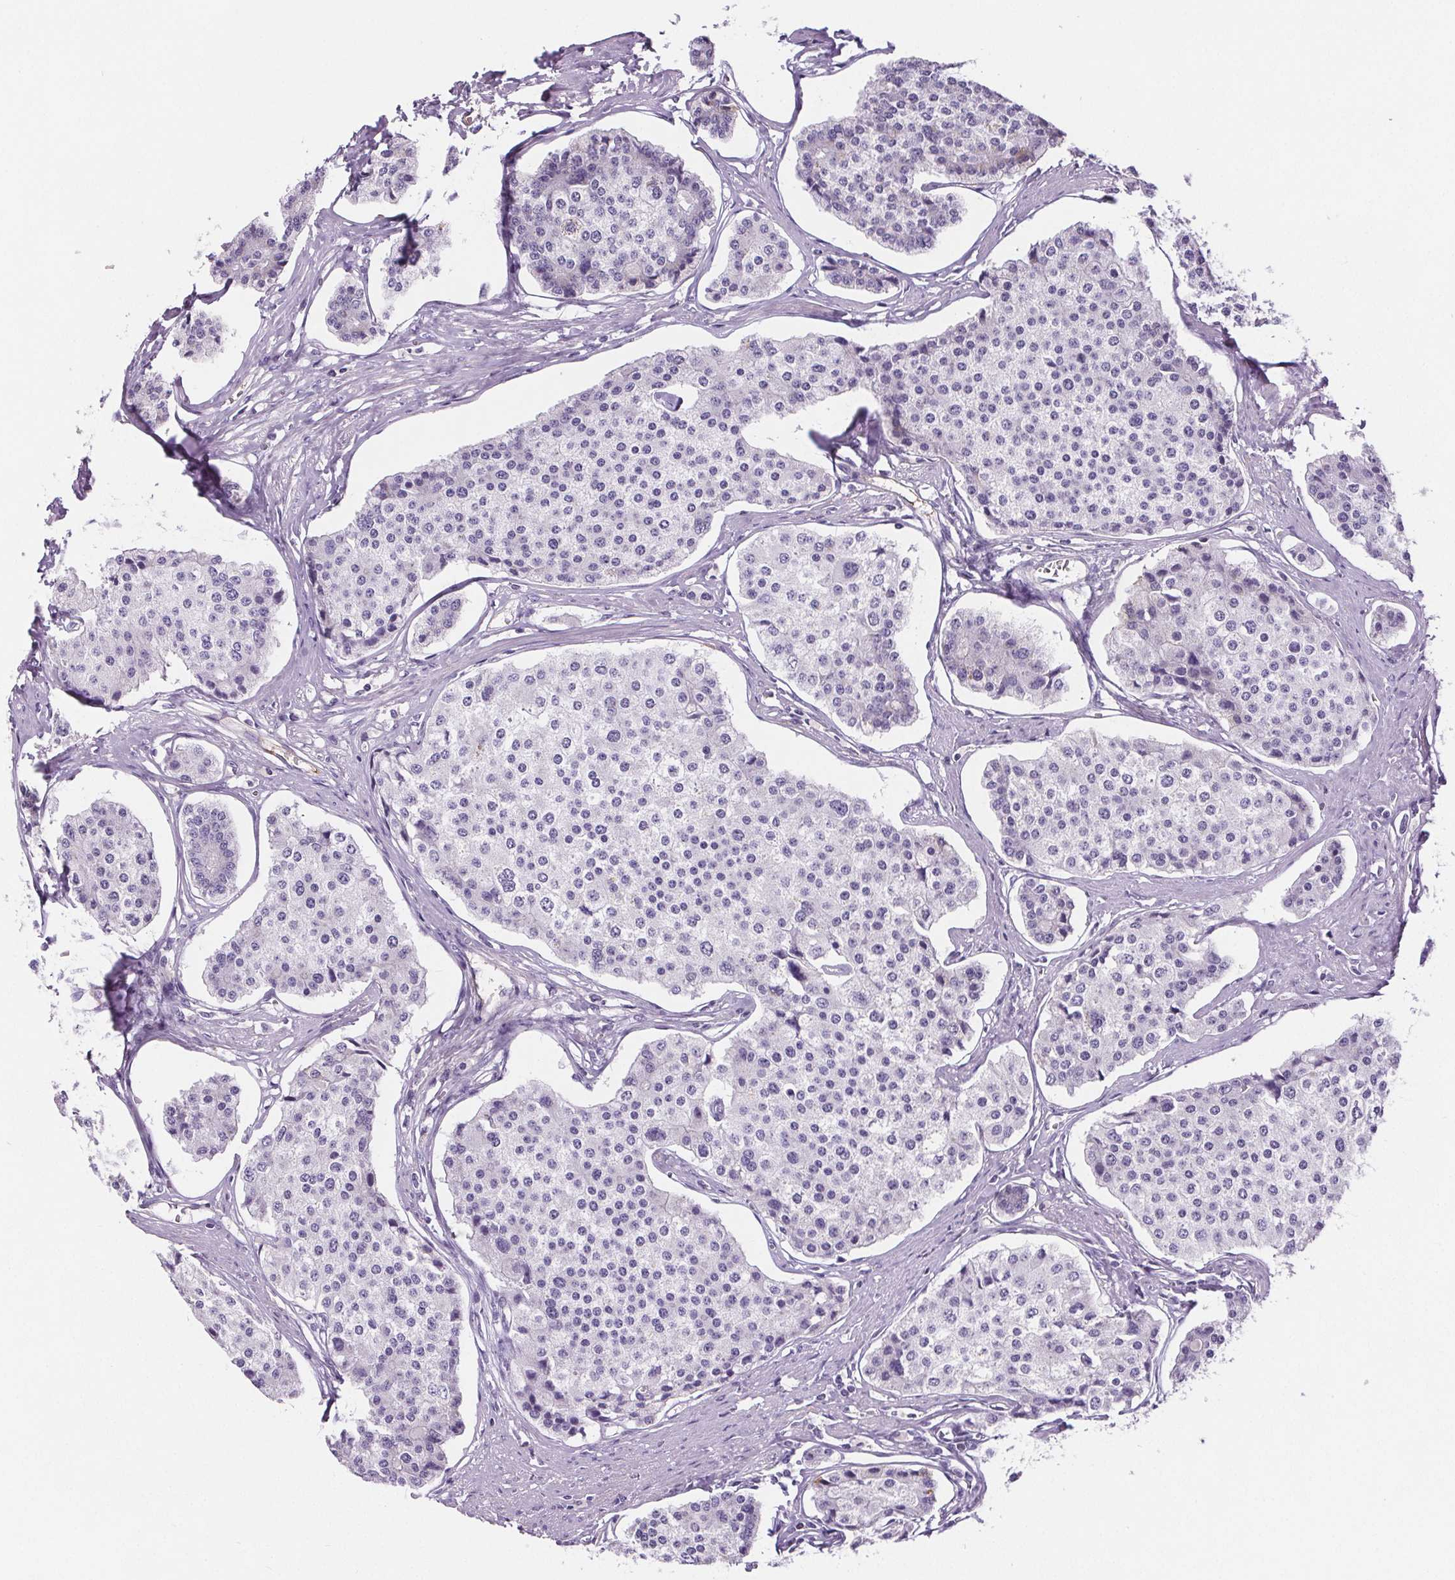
{"staining": {"intensity": "negative", "quantity": "none", "location": "none"}, "tissue": "carcinoid", "cell_type": "Tumor cells", "image_type": "cancer", "snomed": [{"axis": "morphology", "description": "Carcinoid, malignant, NOS"}, {"axis": "topography", "description": "Small intestine"}], "caption": "High power microscopy micrograph of an immunohistochemistry (IHC) histopathology image of malignant carcinoid, revealing no significant staining in tumor cells.", "gene": "CD5L", "patient": {"sex": "female", "age": 65}}